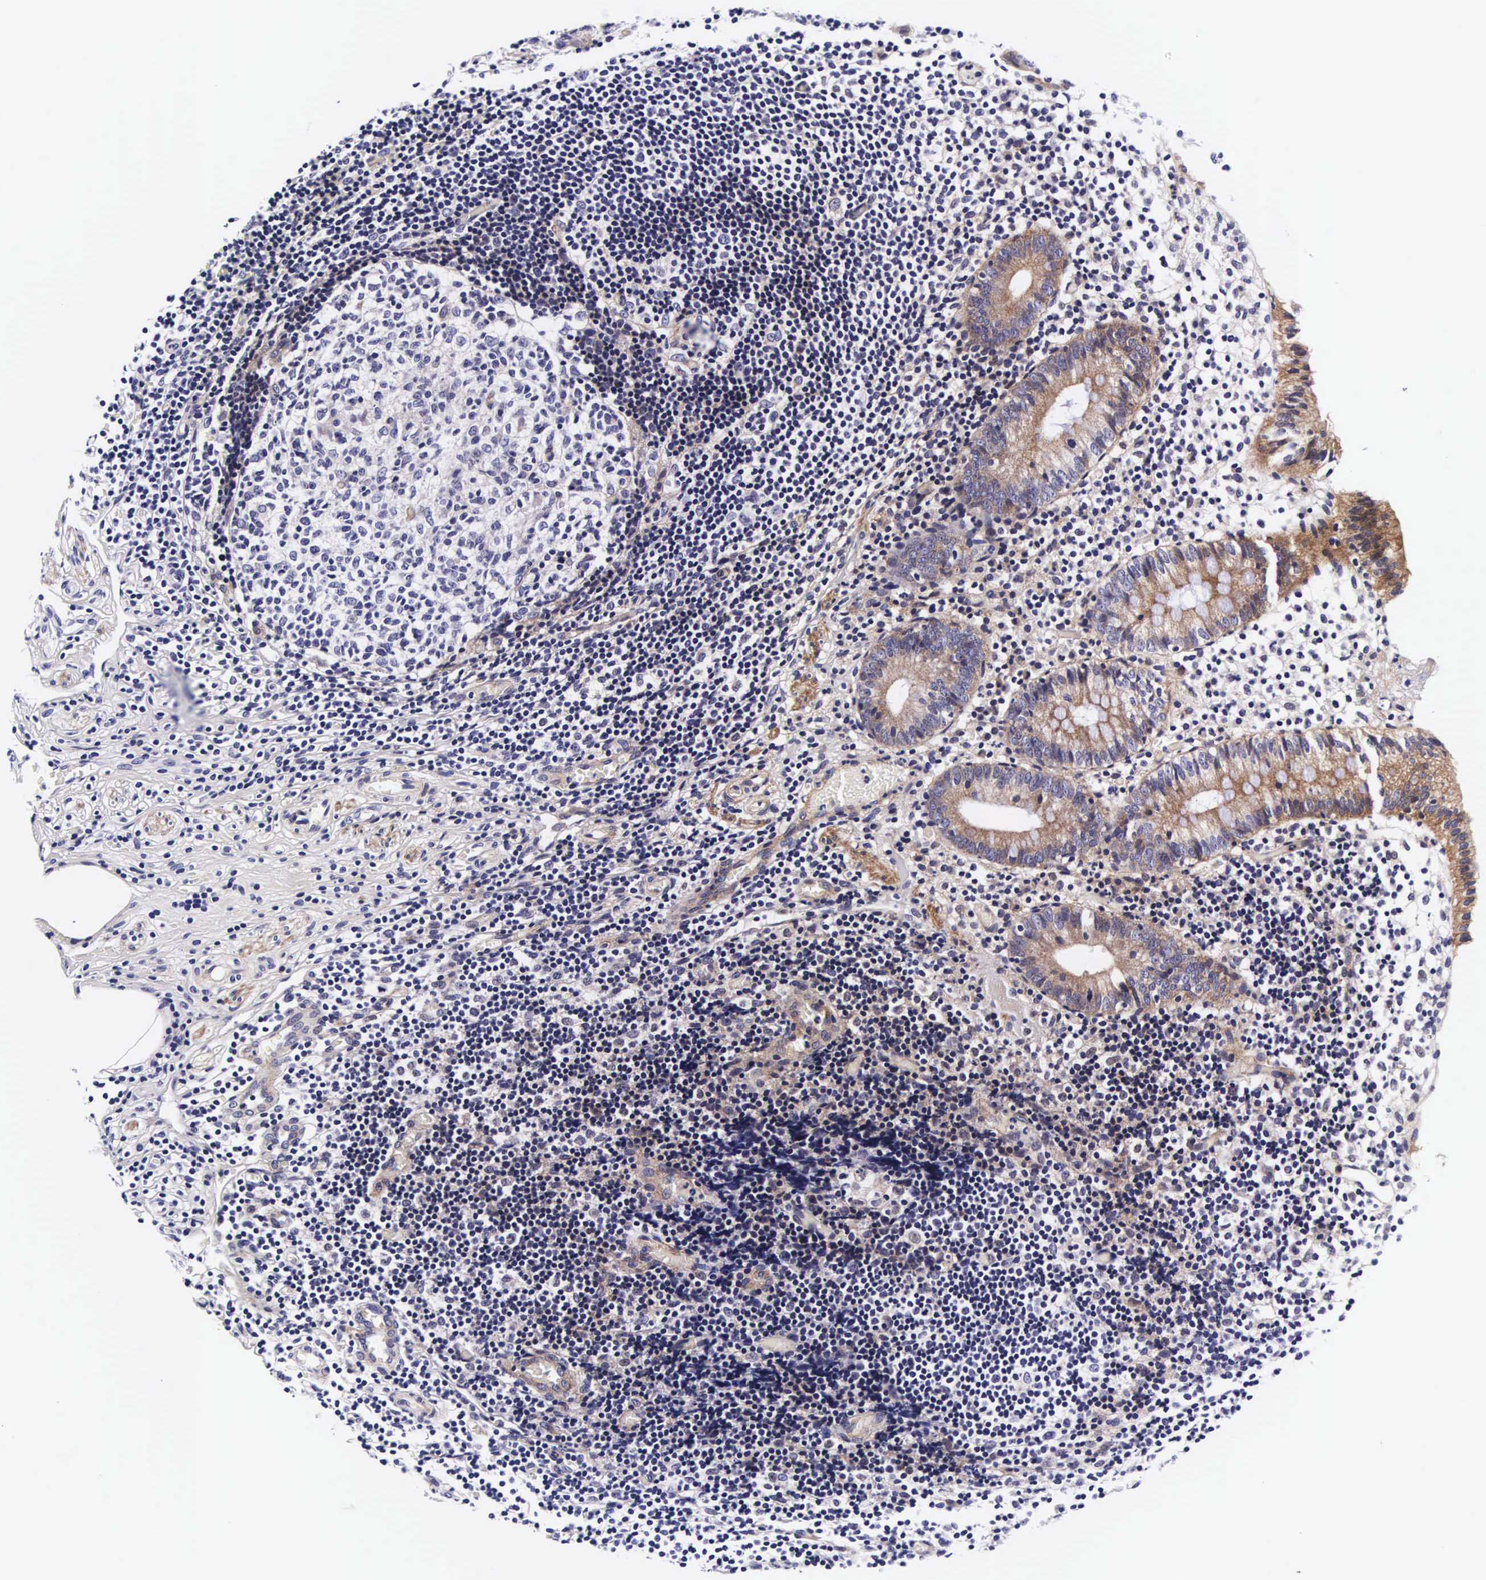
{"staining": {"intensity": "weak", "quantity": "25%-75%", "location": "cytoplasmic/membranous"}, "tissue": "appendix", "cell_type": "Glandular cells", "image_type": "normal", "snomed": [{"axis": "morphology", "description": "Normal tissue, NOS"}, {"axis": "topography", "description": "Appendix"}], "caption": "Protein staining reveals weak cytoplasmic/membranous expression in approximately 25%-75% of glandular cells in unremarkable appendix. (brown staining indicates protein expression, while blue staining denotes nuclei).", "gene": "UPRT", "patient": {"sex": "male", "age": 25}}